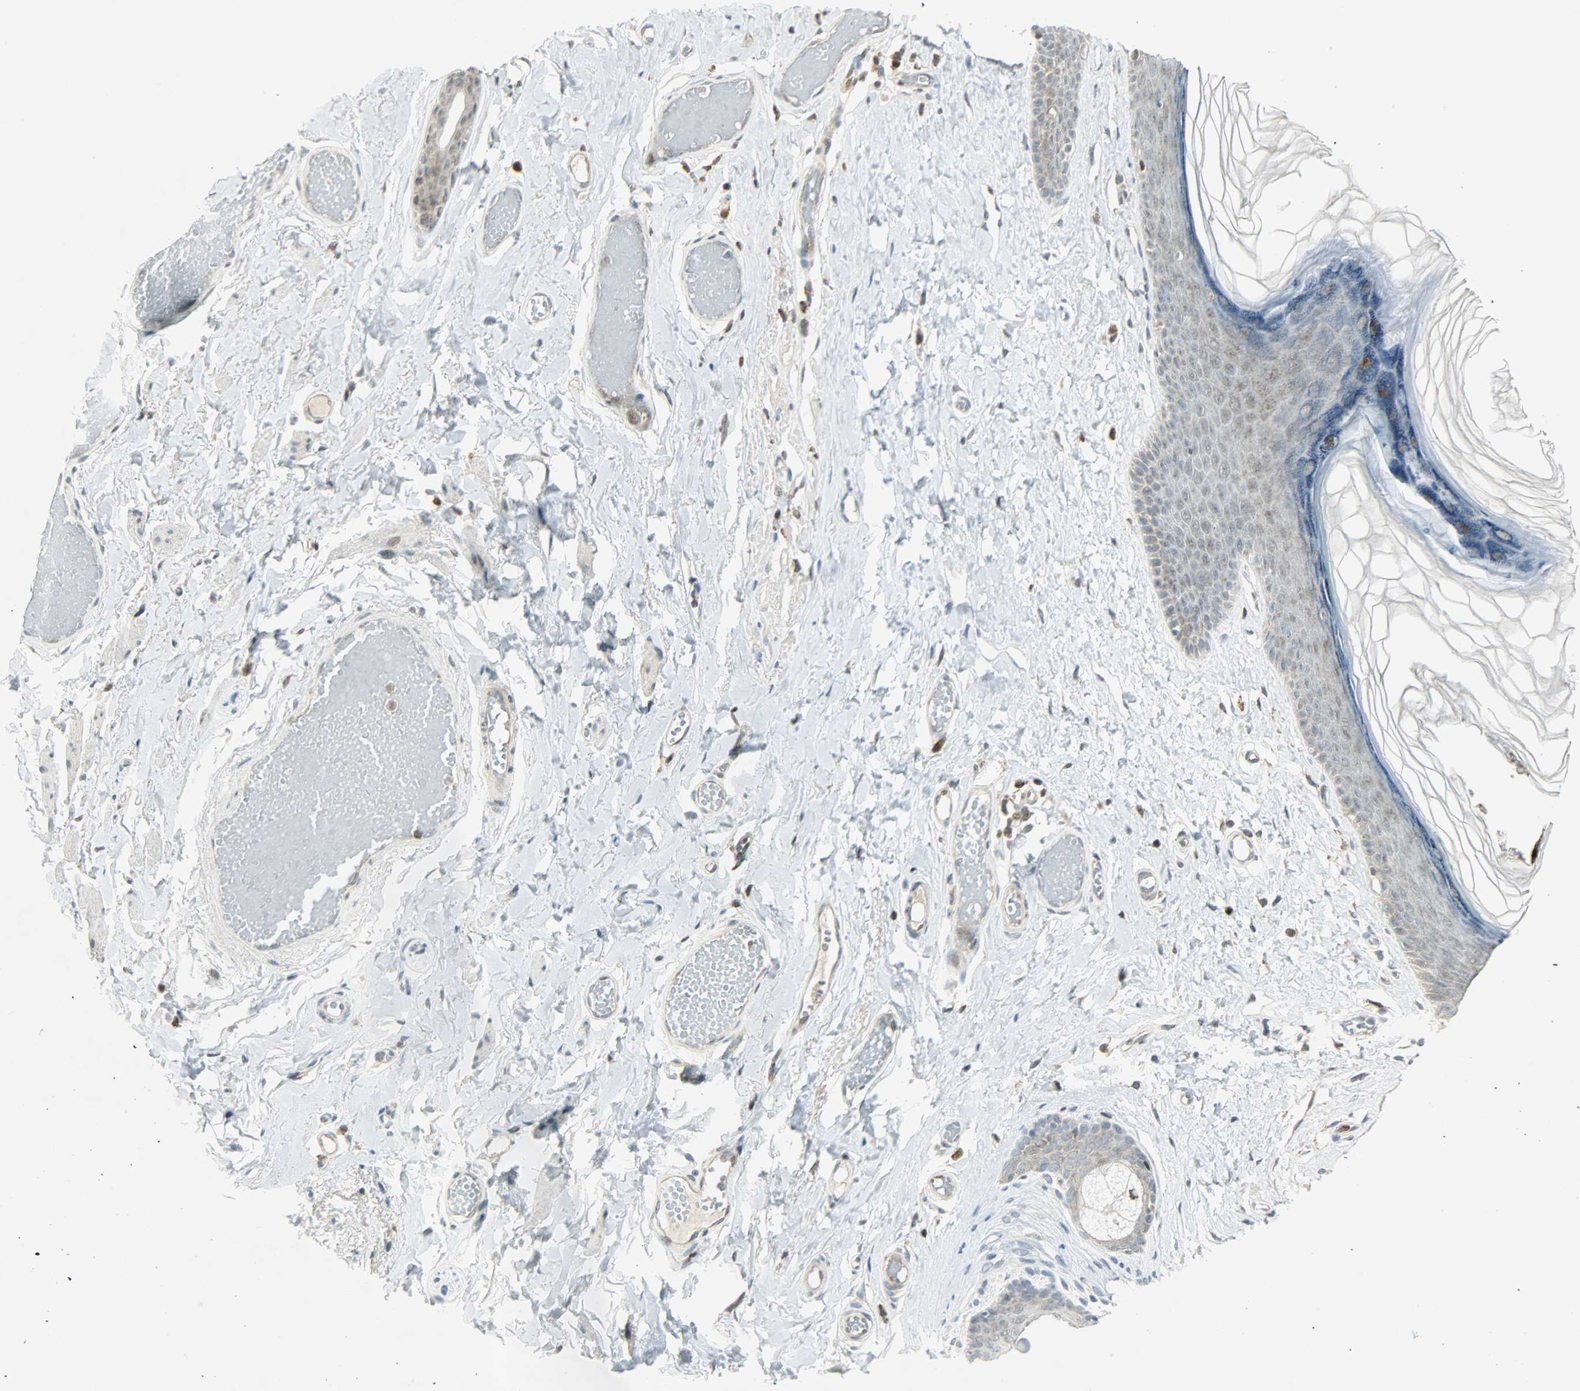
{"staining": {"intensity": "moderate", "quantity": ">75%", "location": "cytoplasmic/membranous,nuclear"}, "tissue": "skin", "cell_type": "Epidermal cells", "image_type": "normal", "snomed": [{"axis": "morphology", "description": "Normal tissue, NOS"}, {"axis": "morphology", "description": "Inflammation, NOS"}, {"axis": "topography", "description": "Vulva"}], "caption": "Epidermal cells show moderate cytoplasmic/membranous,nuclear positivity in about >75% of cells in benign skin.", "gene": "IL15", "patient": {"sex": "female", "age": 84}}